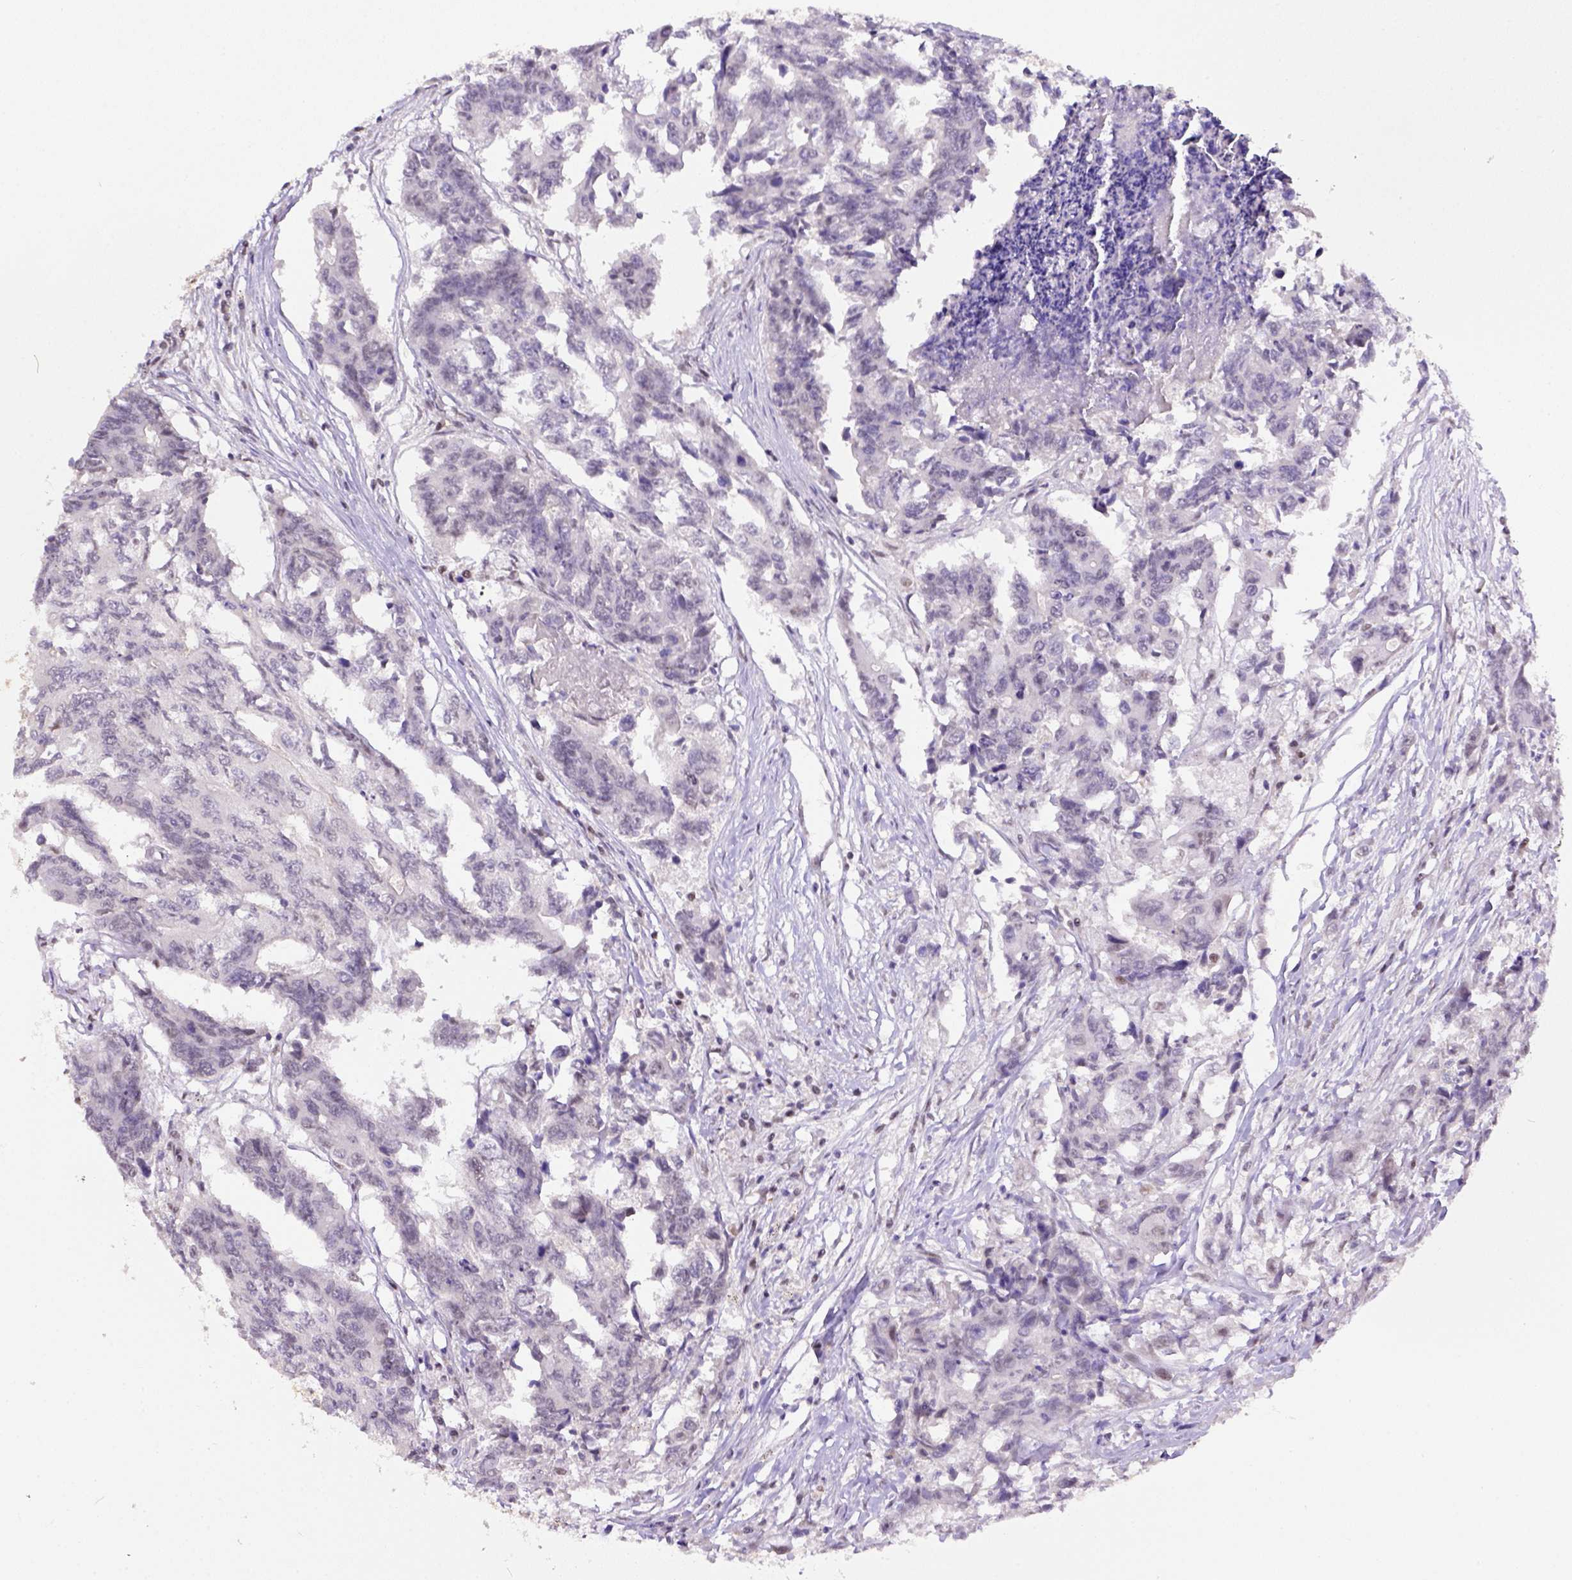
{"staining": {"intensity": "negative", "quantity": "none", "location": "none"}, "tissue": "colorectal cancer", "cell_type": "Tumor cells", "image_type": "cancer", "snomed": [{"axis": "morphology", "description": "Adenocarcinoma, NOS"}, {"axis": "topography", "description": "Rectum"}], "caption": "Human adenocarcinoma (colorectal) stained for a protein using immunohistochemistry (IHC) displays no expression in tumor cells.", "gene": "ERCC1", "patient": {"sex": "male", "age": 54}}